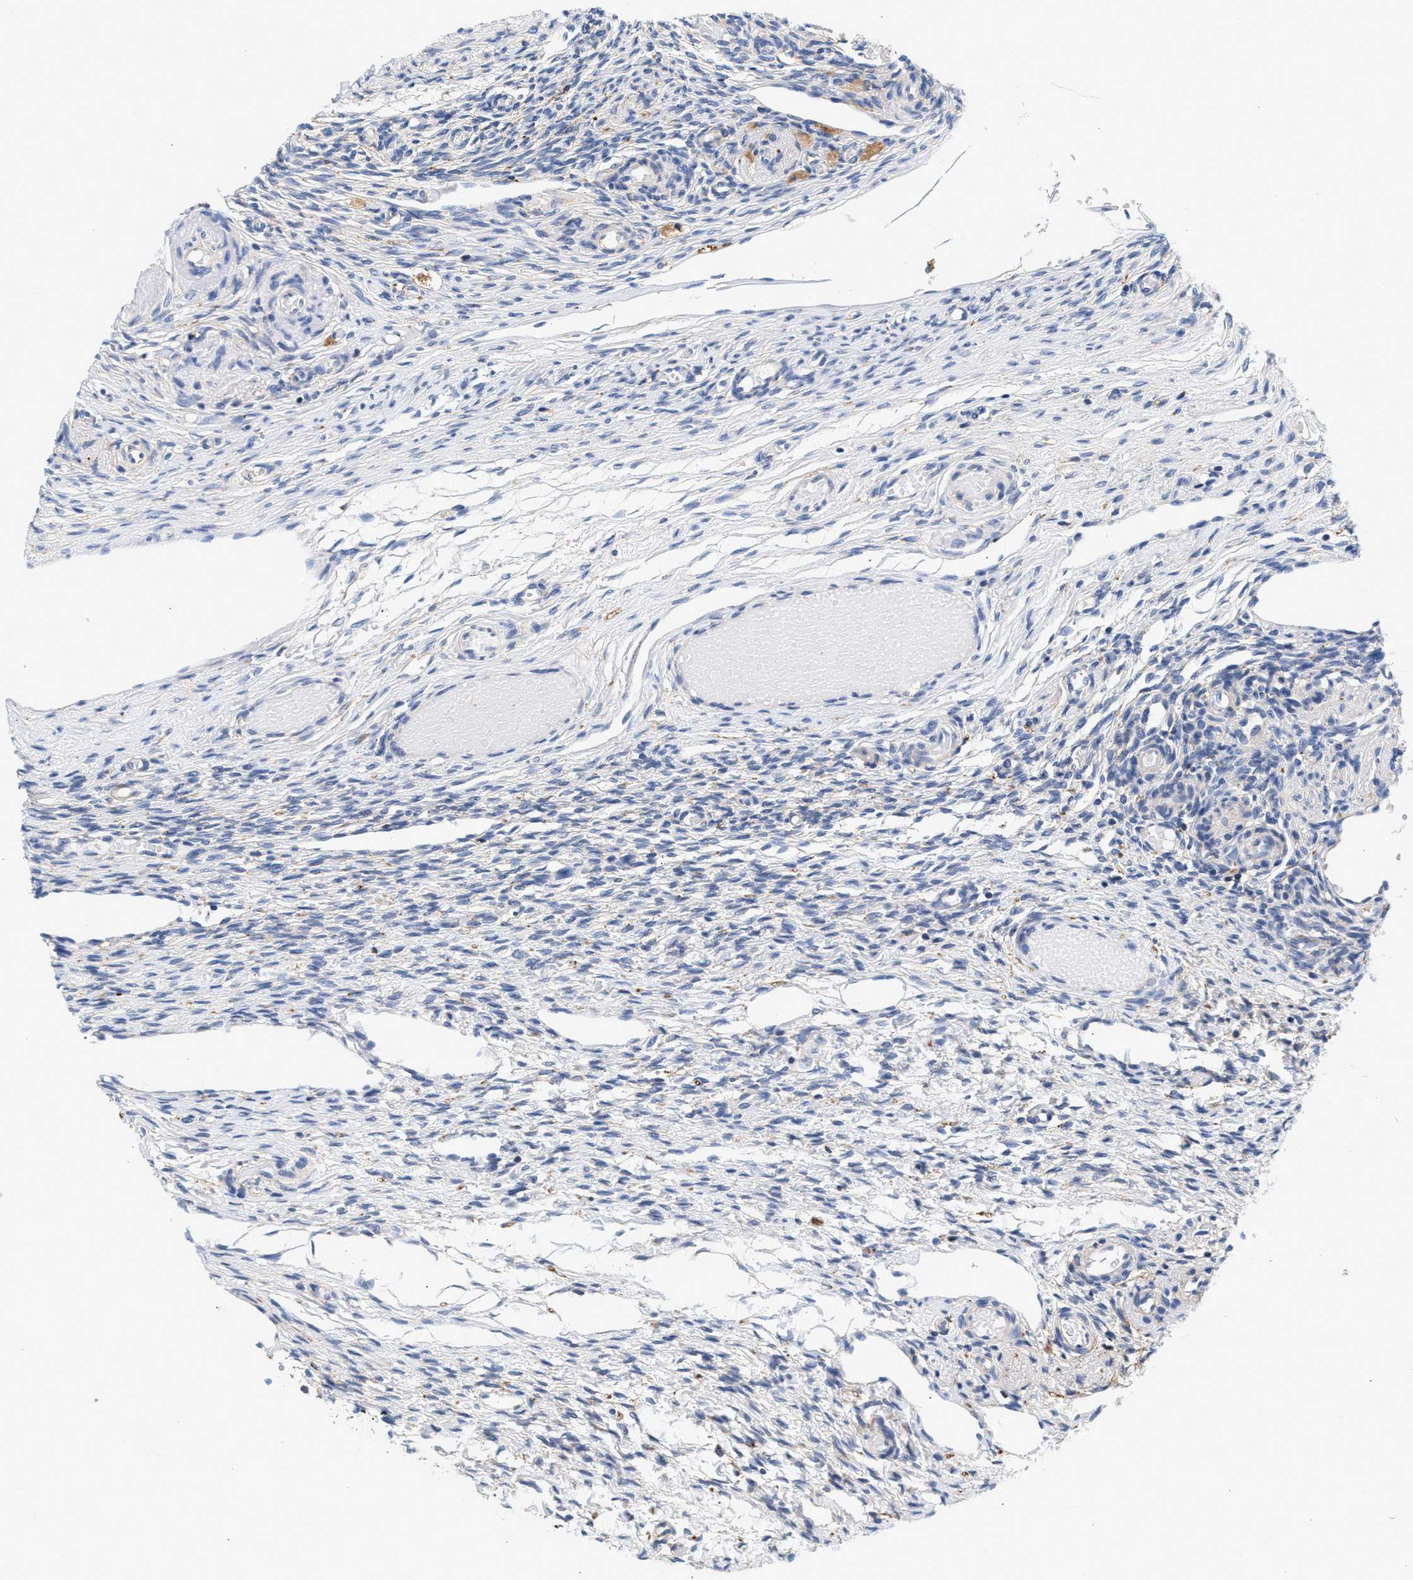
{"staining": {"intensity": "negative", "quantity": "none", "location": "none"}, "tissue": "ovary", "cell_type": "Ovarian stroma cells", "image_type": "normal", "snomed": [{"axis": "morphology", "description": "Normal tissue, NOS"}, {"axis": "topography", "description": "Ovary"}], "caption": "Immunohistochemistry micrograph of normal ovary stained for a protein (brown), which displays no positivity in ovarian stroma cells. The staining is performed using DAB (3,3'-diaminobenzidine) brown chromogen with nuclei counter-stained in using hematoxylin.", "gene": "GNAI3", "patient": {"sex": "female", "age": 60}}